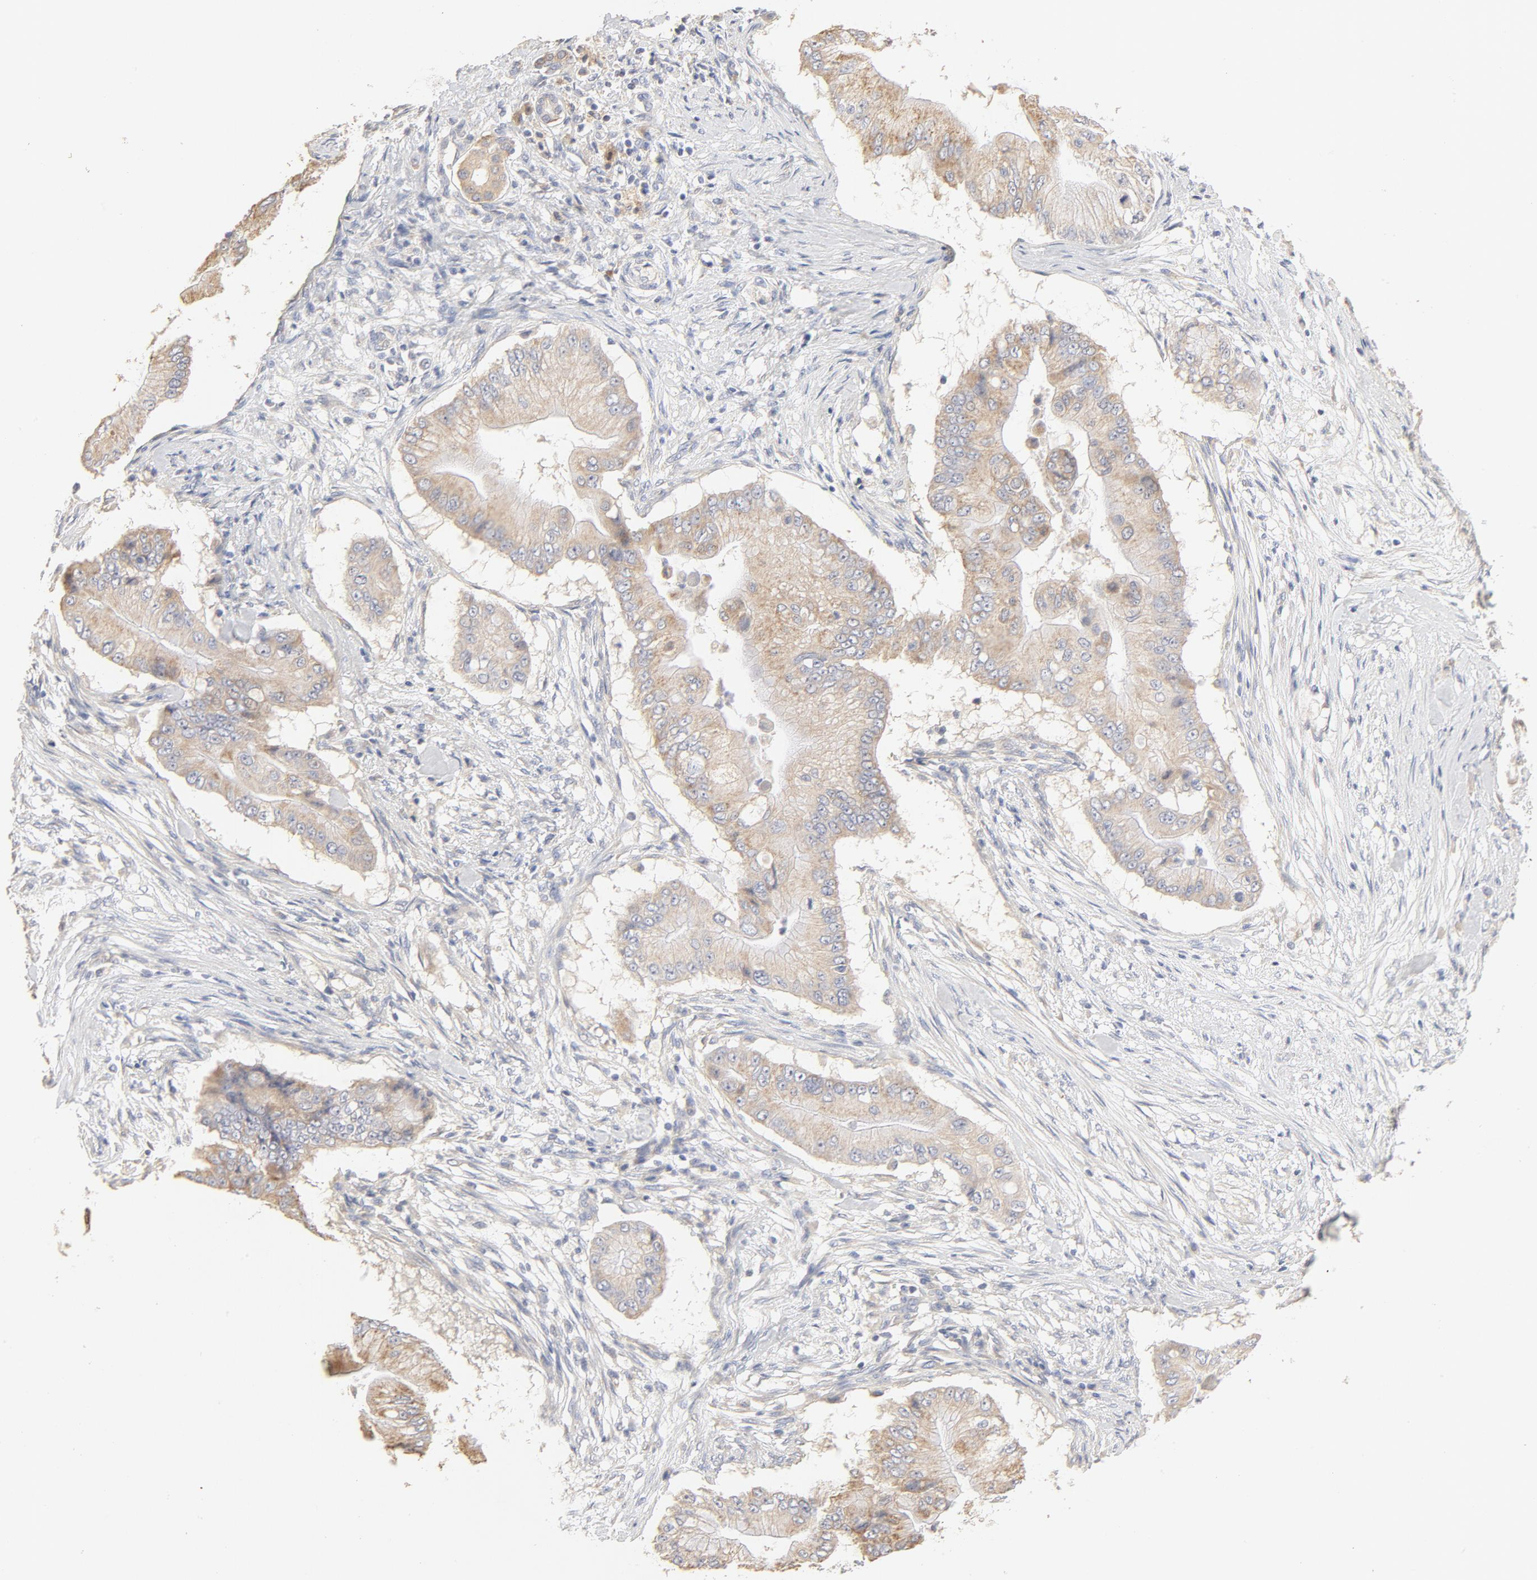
{"staining": {"intensity": "negative", "quantity": "none", "location": "none"}, "tissue": "pancreatic cancer", "cell_type": "Tumor cells", "image_type": "cancer", "snomed": [{"axis": "morphology", "description": "Adenocarcinoma, NOS"}, {"axis": "topography", "description": "Pancreas"}], "caption": "Tumor cells show no significant protein expression in adenocarcinoma (pancreatic).", "gene": "FCGBP", "patient": {"sex": "male", "age": 62}}